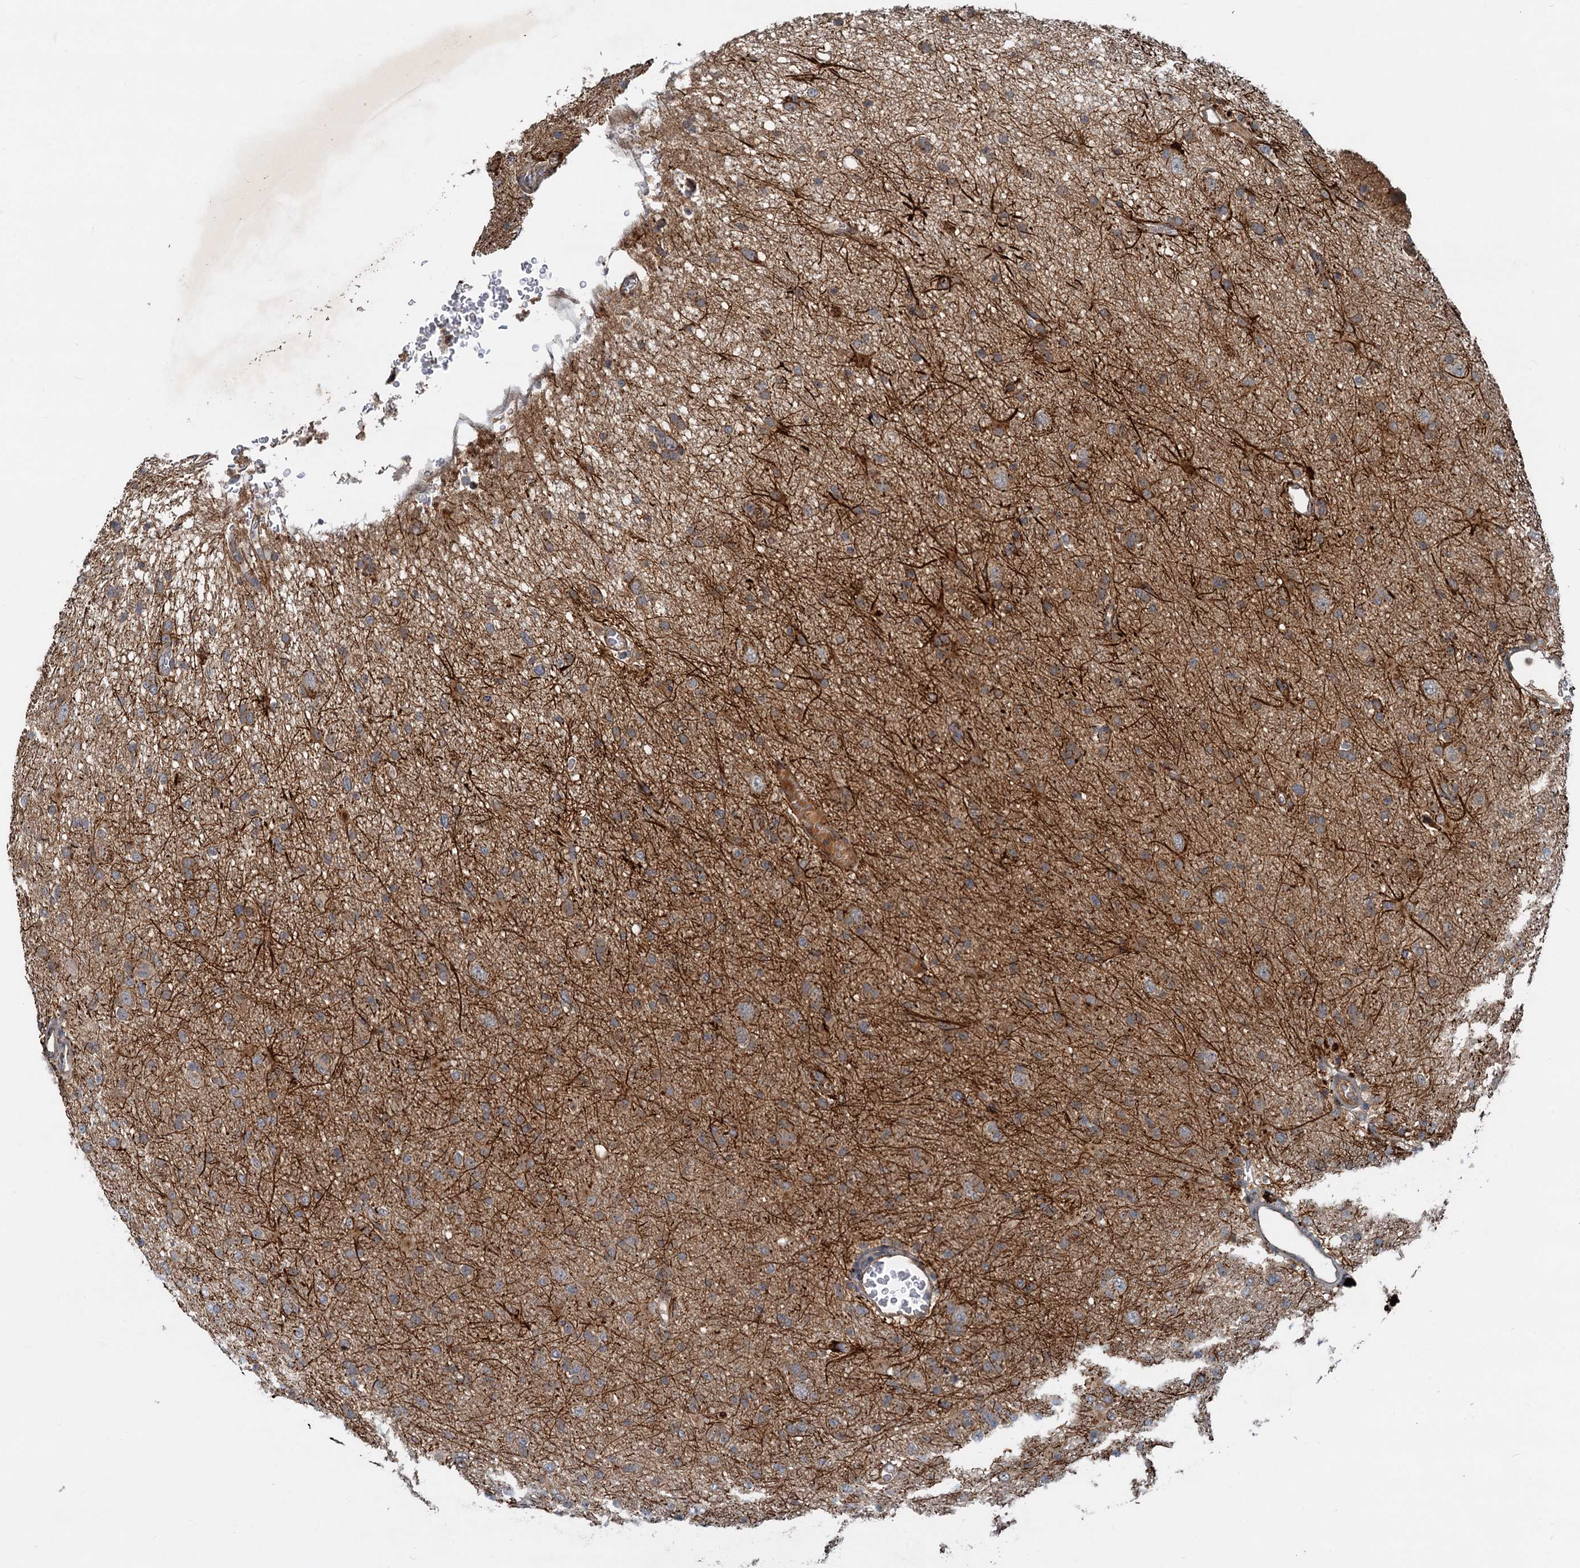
{"staining": {"intensity": "moderate", "quantity": ">75%", "location": "cytoplasmic/membranous"}, "tissue": "glioma", "cell_type": "Tumor cells", "image_type": "cancer", "snomed": [{"axis": "morphology", "description": "Glioma, malignant, High grade"}, {"axis": "topography", "description": "Brain"}], "caption": "Immunohistochemistry (IHC) histopathology image of neoplastic tissue: glioma stained using IHC demonstrates medium levels of moderate protein expression localized specifically in the cytoplasmic/membranous of tumor cells, appearing as a cytoplasmic/membranous brown color.", "gene": "CEP68", "patient": {"sex": "female", "age": 57}}